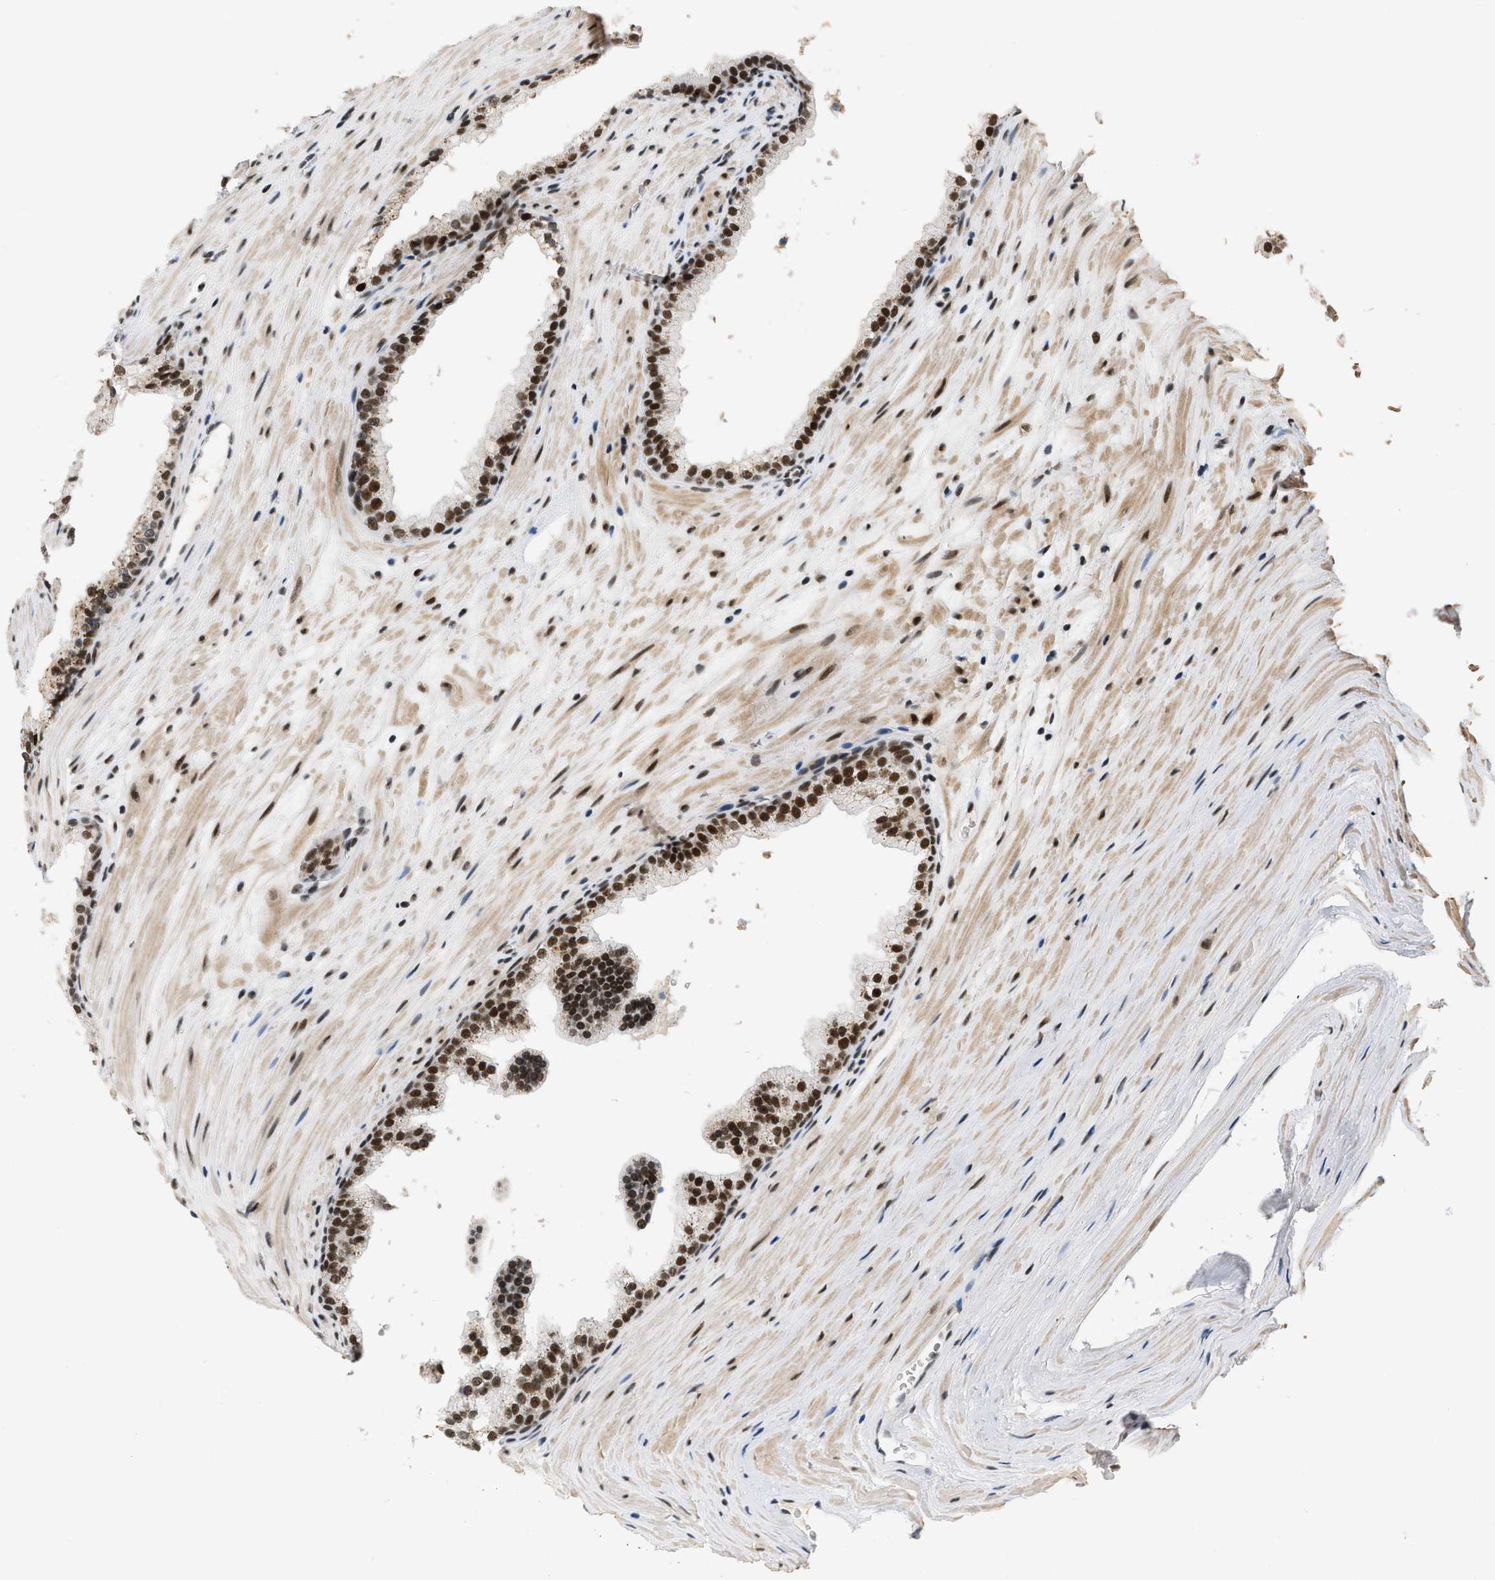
{"staining": {"intensity": "strong", "quantity": ">75%", "location": "nuclear"}, "tissue": "prostate cancer", "cell_type": "Tumor cells", "image_type": "cancer", "snomed": [{"axis": "morphology", "description": "Adenocarcinoma, Low grade"}, {"axis": "topography", "description": "Prostate"}], "caption": "Prostate cancer (low-grade adenocarcinoma) stained with DAB (3,3'-diaminobenzidine) IHC reveals high levels of strong nuclear staining in about >75% of tumor cells.", "gene": "SMARCB1", "patient": {"sex": "male", "age": 70}}